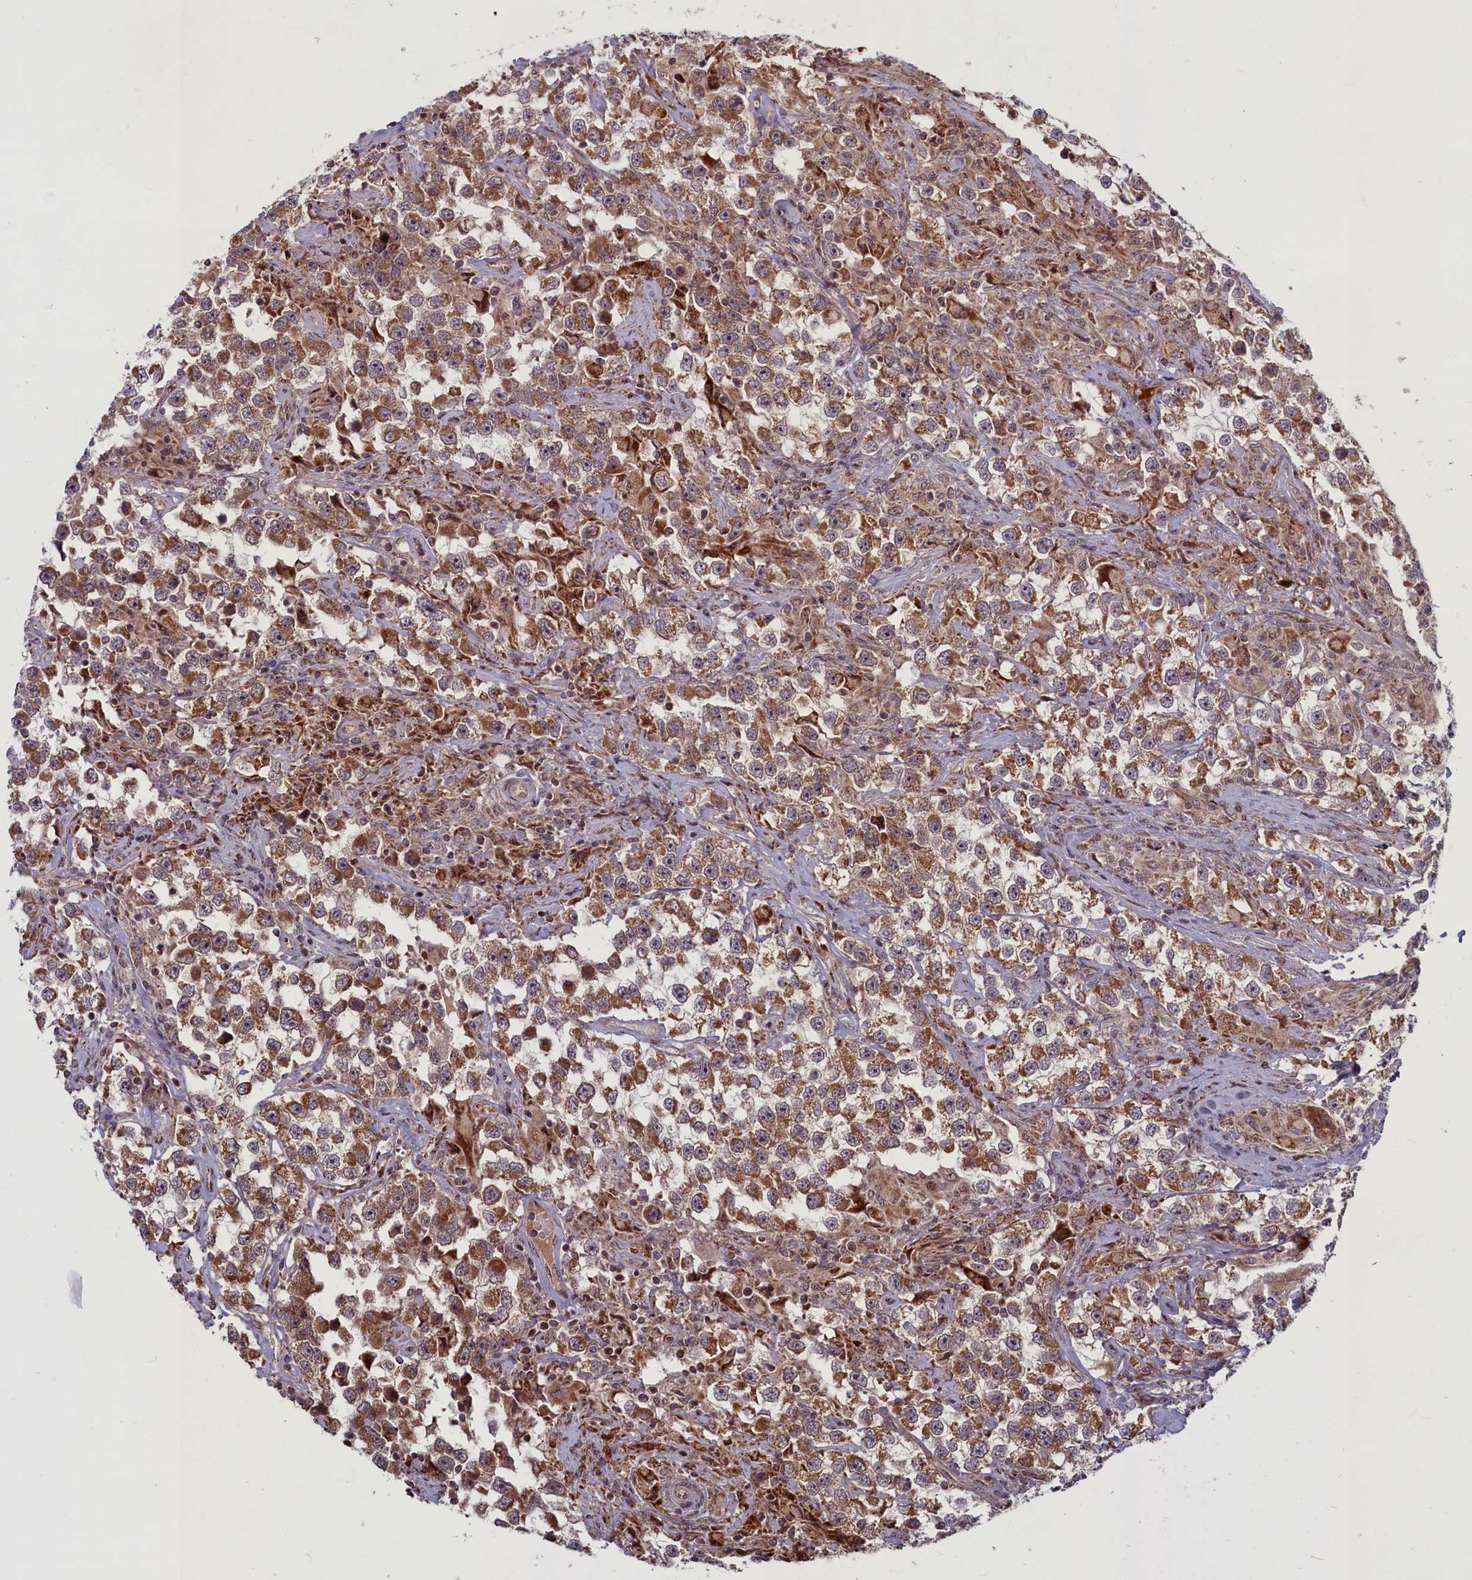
{"staining": {"intensity": "moderate", "quantity": ">75%", "location": "cytoplasmic/membranous"}, "tissue": "testis cancer", "cell_type": "Tumor cells", "image_type": "cancer", "snomed": [{"axis": "morphology", "description": "Seminoma, NOS"}, {"axis": "topography", "description": "Testis"}], "caption": "Immunohistochemistry (IHC) of testis cancer (seminoma) shows medium levels of moderate cytoplasmic/membranous expression in about >75% of tumor cells.", "gene": "PLA2G10", "patient": {"sex": "male", "age": 46}}